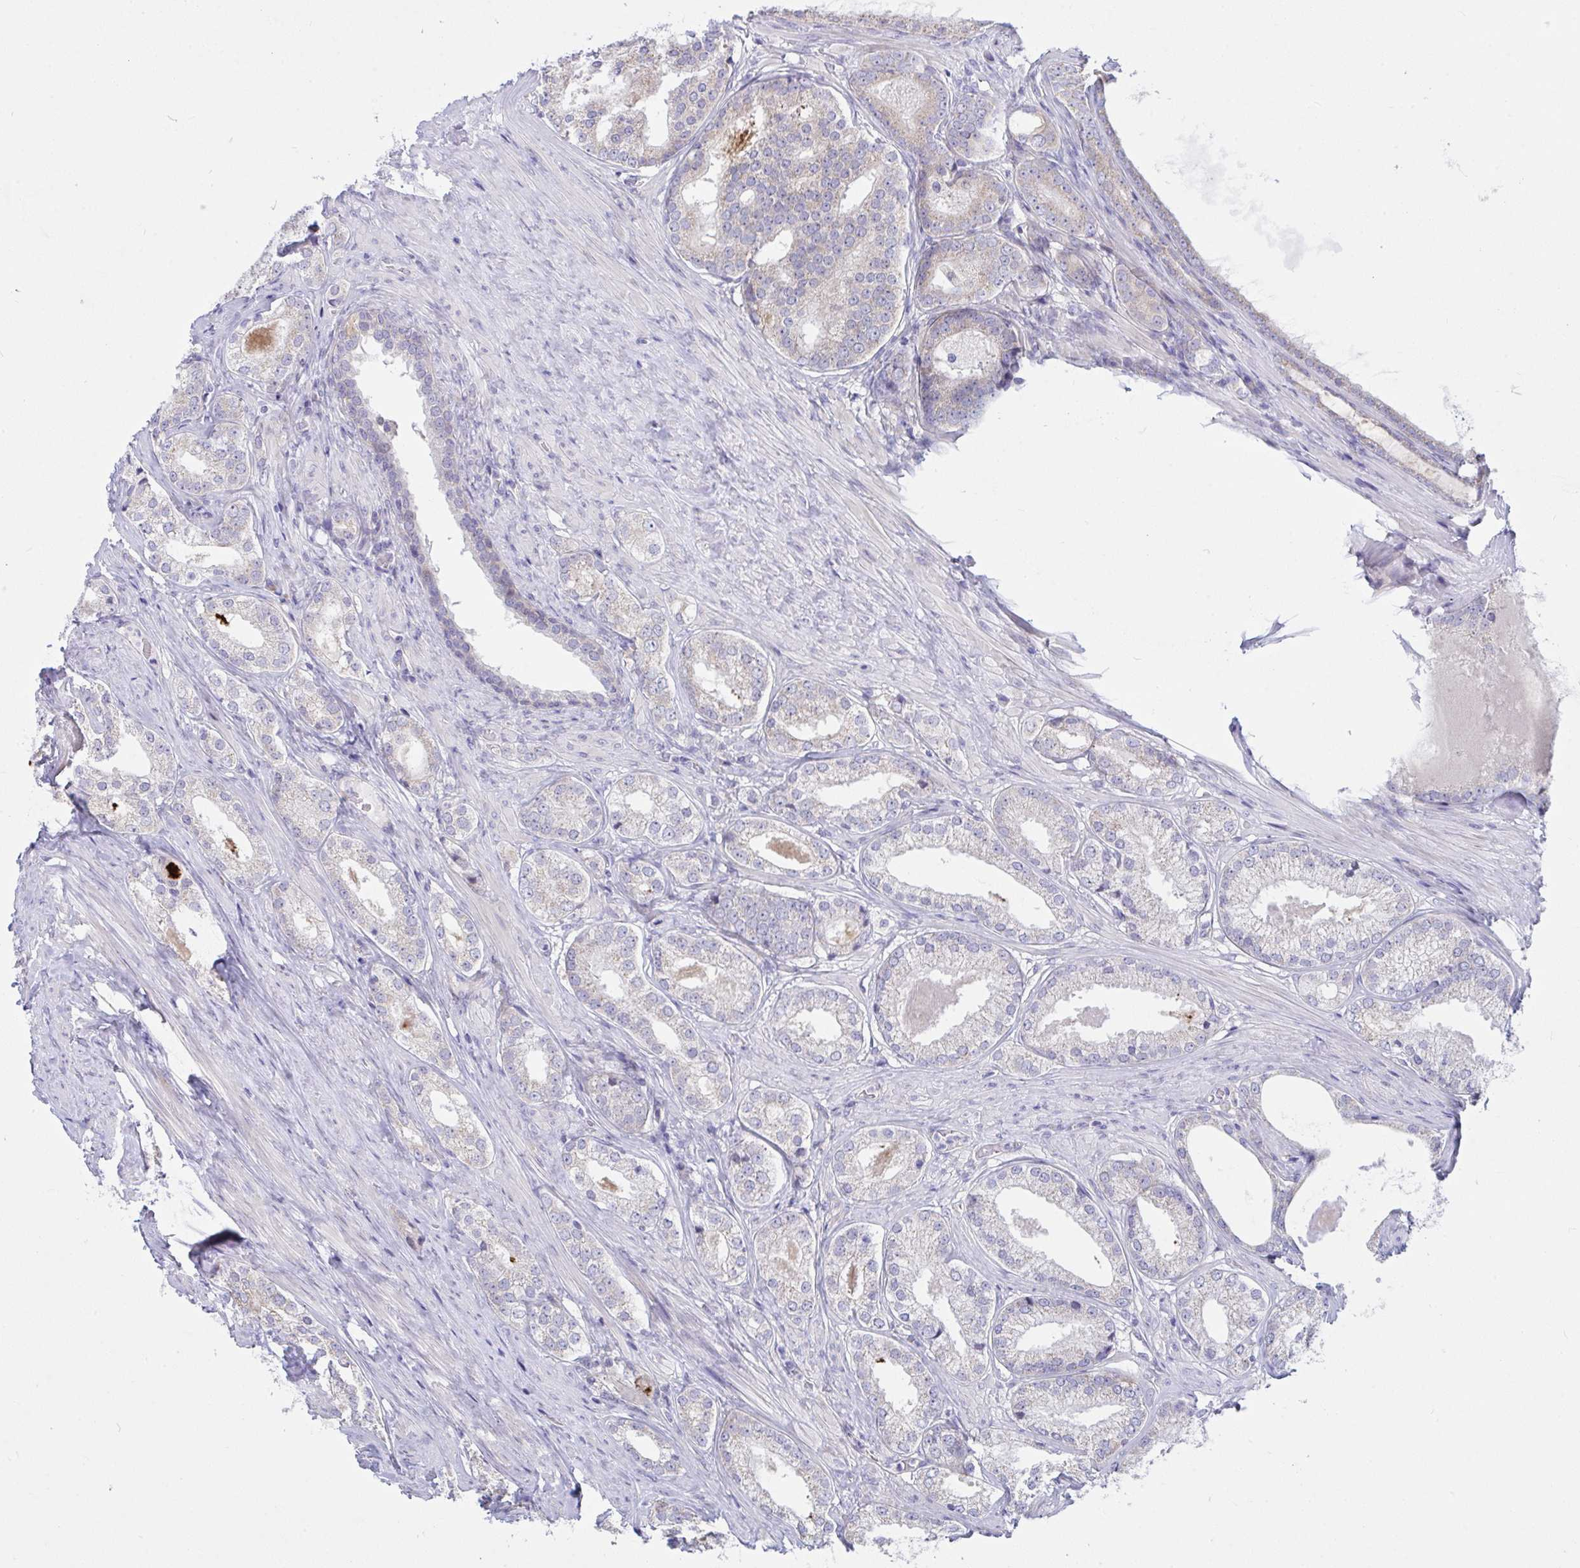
{"staining": {"intensity": "negative", "quantity": "none", "location": "none"}, "tissue": "prostate cancer", "cell_type": "Tumor cells", "image_type": "cancer", "snomed": [{"axis": "morphology", "description": "Adenocarcinoma, NOS"}, {"axis": "morphology", "description": "Adenocarcinoma, Low grade"}, {"axis": "topography", "description": "Prostate"}], "caption": "A photomicrograph of human prostate cancer (adenocarcinoma) is negative for staining in tumor cells. (IHC, brightfield microscopy, high magnification).", "gene": "IL37", "patient": {"sex": "male", "age": 68}}